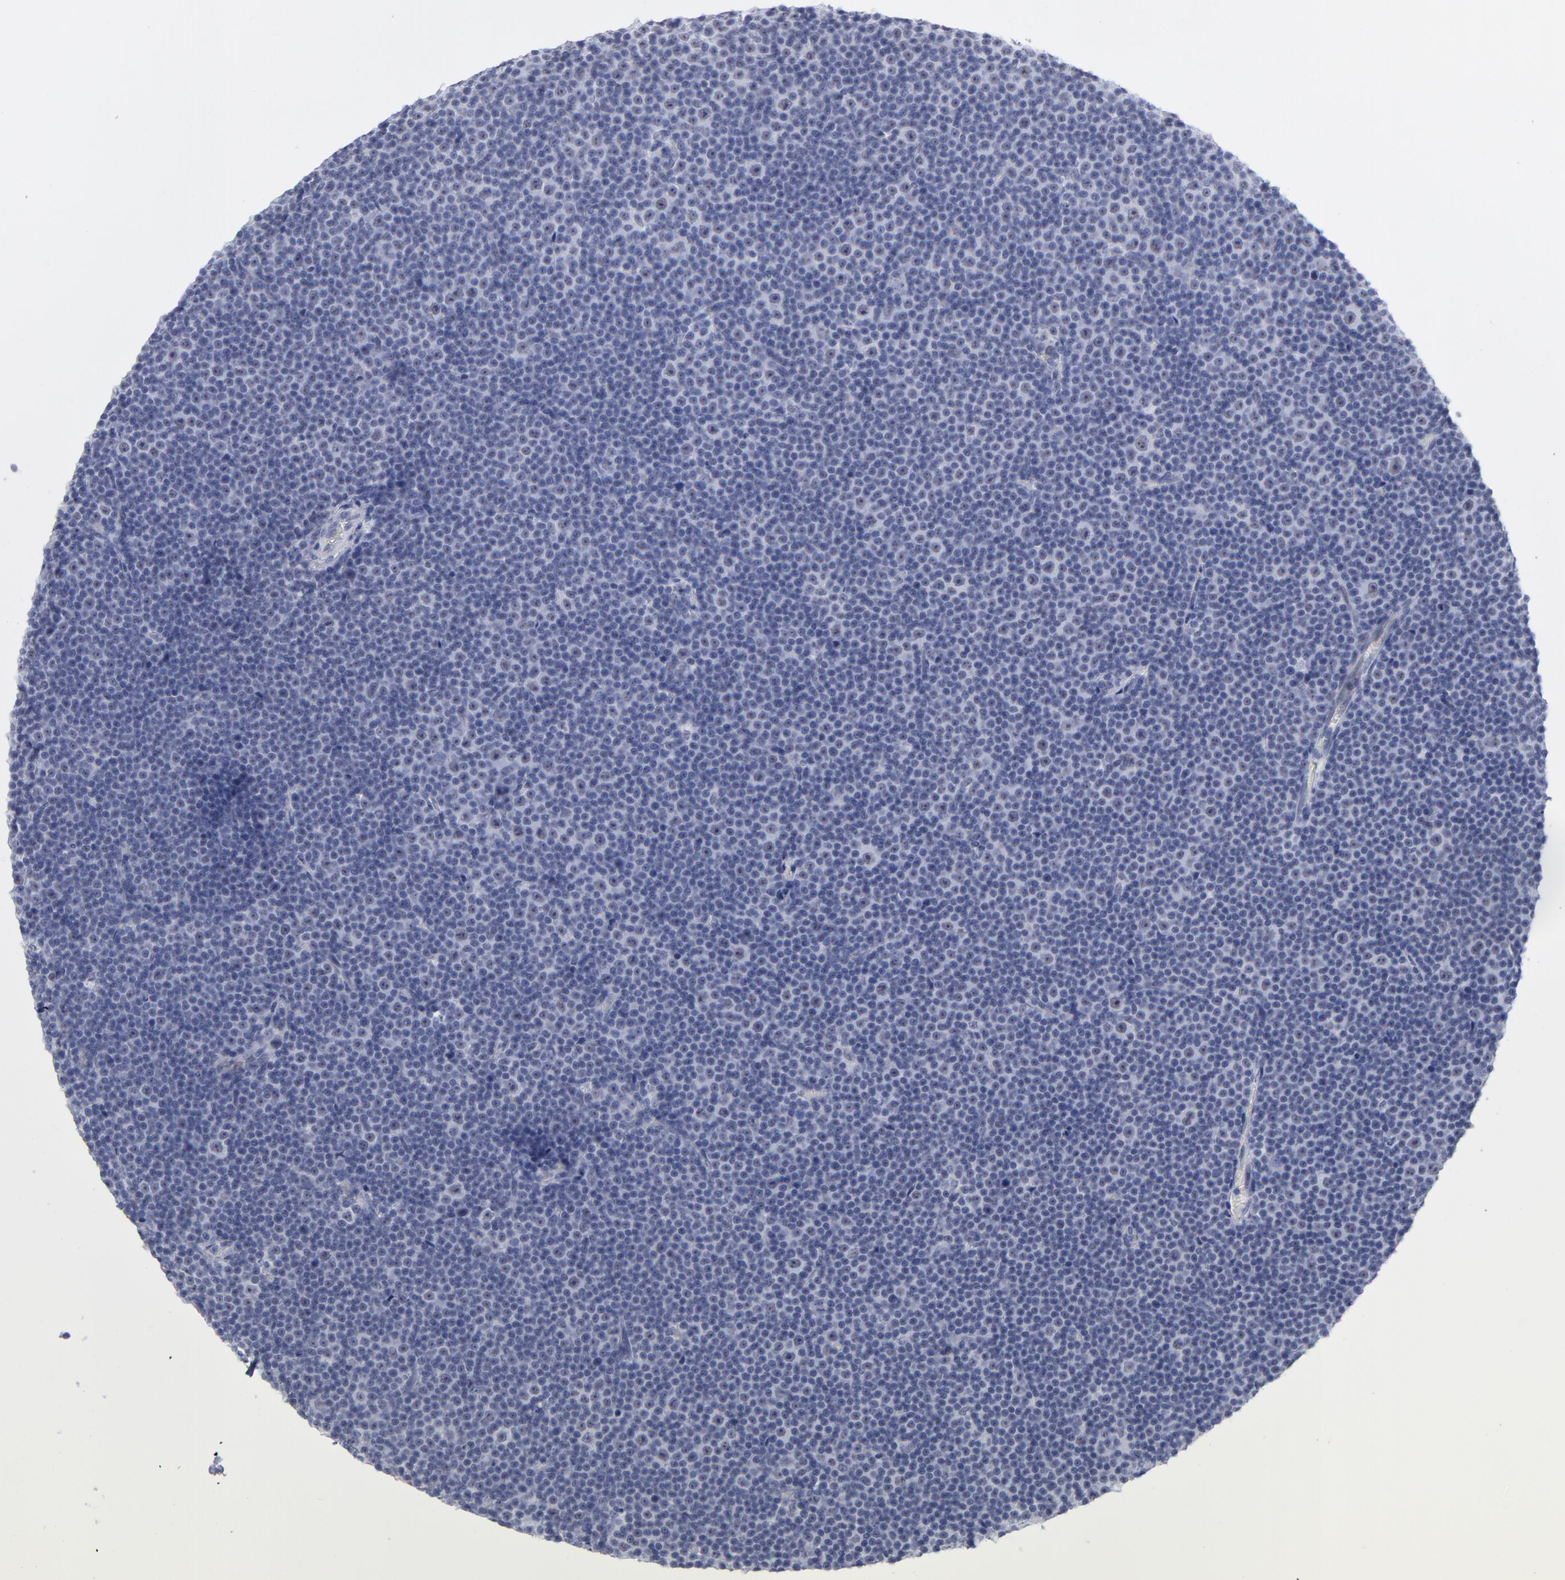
{"staining": {"intensity": "weak", "quantity": "<25%", "location": "nuclear"}, "tissue": "lymphoma", "cell_type": "Tumor cells", "image_type": "cancer", "snomed": [{"axis": "morphology", "description": "Malignant lymphoma, non-Hodgkin's type, Low grade"}, {"axis": "topography", "description": "Lymph node"}], "caption": "High magnification brightfield microscopy of lymphoma stained with DAB (3,3'-diaminobenzidine) (brown) and counterstained with hematoxylin (blue): tumor cells show no significant staining.", "gene": "SNRPB", "patient": {"sex": "female", "age": 67}}